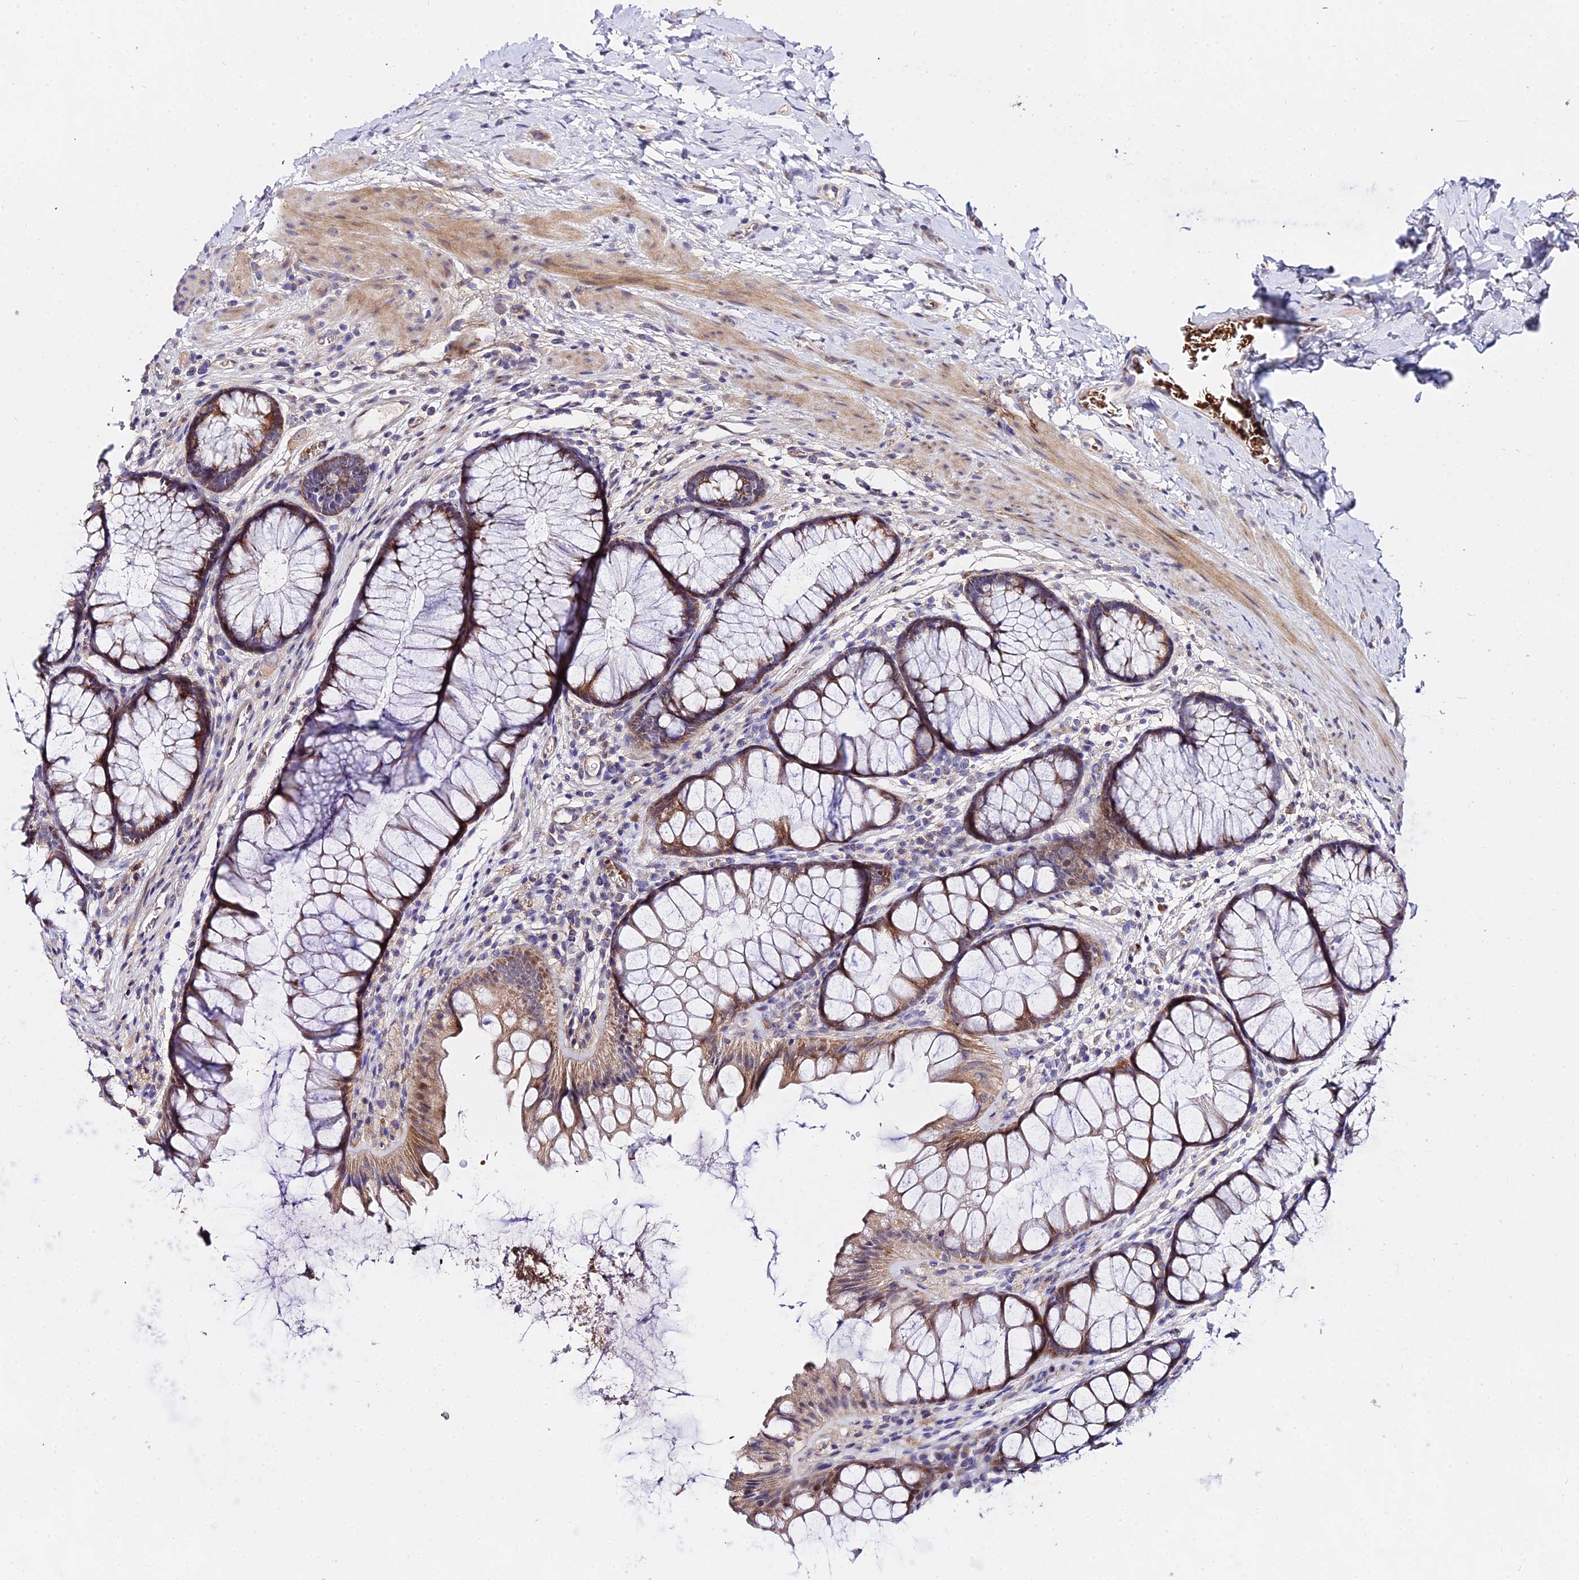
{"staining": {"intensity": "negative", "quantity": "none", "location": "none"}, "tissue": "colon", "cell_type": "Endothelial cells", "image_type": "normal", "snomed": [{"axis": "morphology", "description": "Normal tissue, NOS"}, {"axis": "topography", "description": "Colon"}], "caption": "This is a micrograph of immunohistochemistry staining of benign colon, which shows no expression in endothelial cells.", "gene": "WDR5B", "patient": {"sex": "female", "age": 62}}